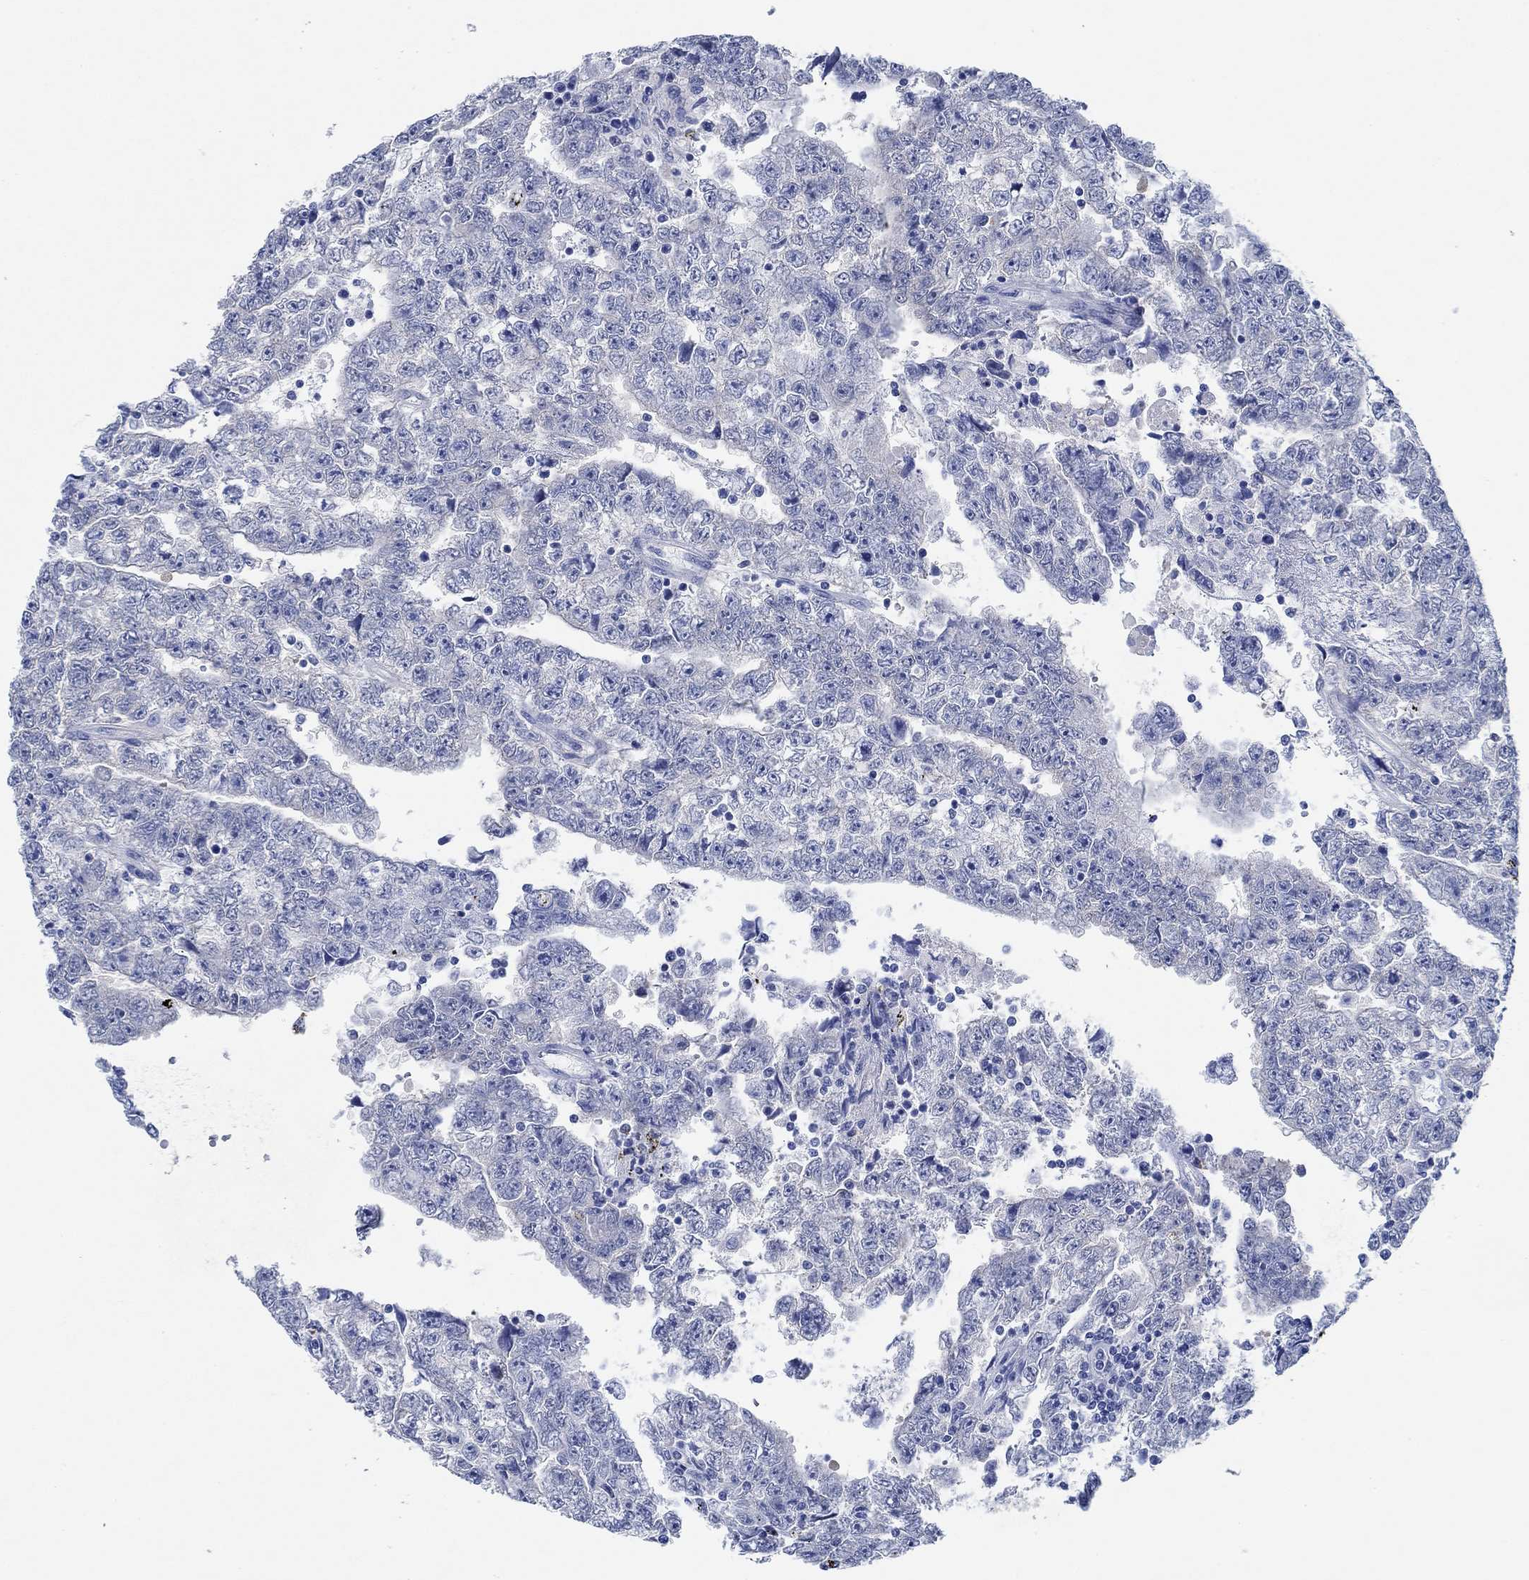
{"staining": {"intensity": "weak", "quantity": "25%-75%", "location": "cytoplasmic/membranous"}, "tissue": "testis cancer", "cell_type": "Tumor cells", "image_type": "cancer", "snomed": [{"axis": "morphology", "description": "Carcinoma, Embryonal, NOS"}, {"axis": "topography", "description": "Testis"}], "caption": "Testis cancer was stained to show a protein in brown. There is low levels of weak cytoplasmic/membranous expression in about 25%-75% of tumor cells.", "gene": "ZNF671", "patient": {"sex": "male", "age": 25}}